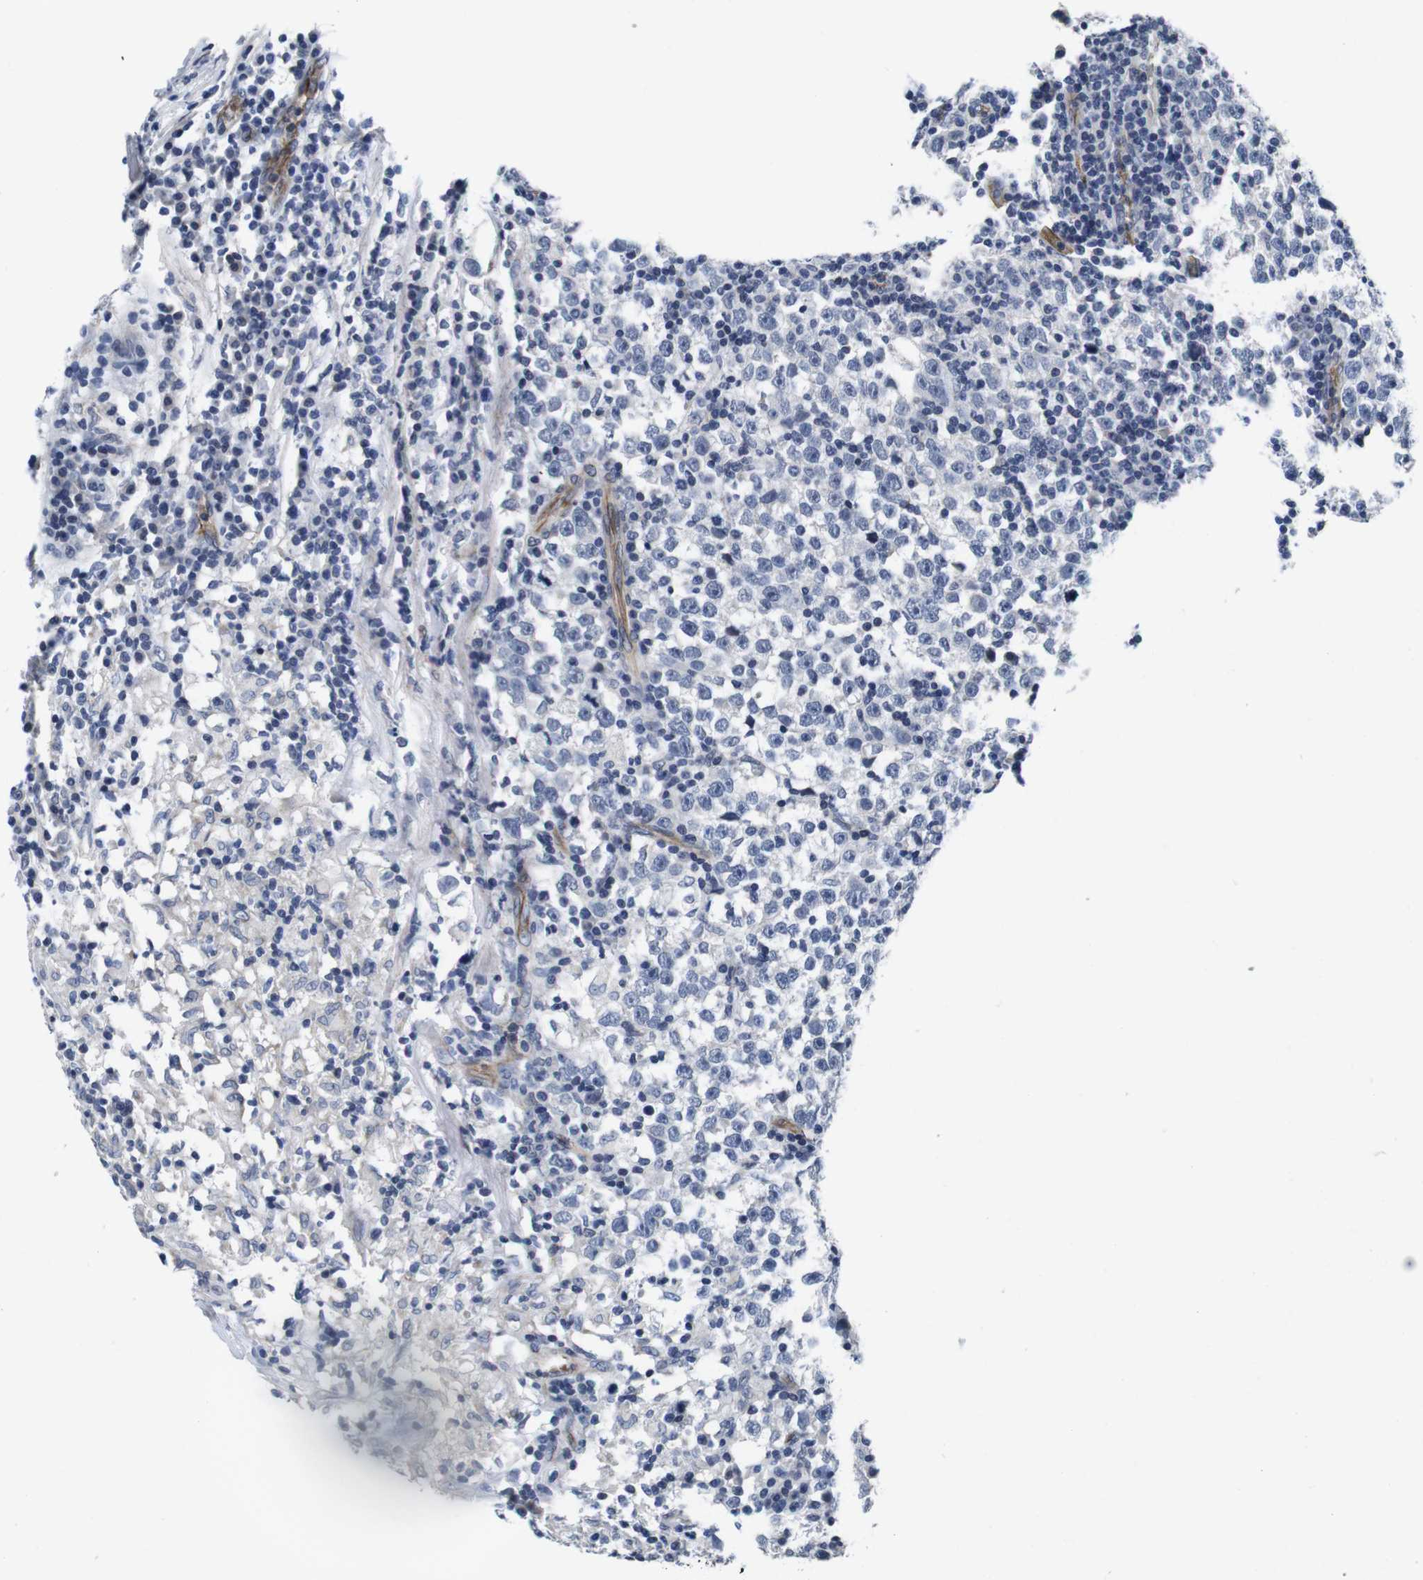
{"staining": {"intensity": "negative", "quantity": "none", "location": "none"}, "tissue": "testis cancer", "cell_type": "Tumor cells", "image_type": "cancer", "snomed": [{"axis": "morphology", "description": "Seminoma, NOS"}, {"axis": "topography", "description": "Testis"}], "caption": "An image of seminoma (testis) stained for a protein displays no brown staining in tumor cells.", "gene": "SOCS3", "patient": {"sex": "male", "age": 43}}